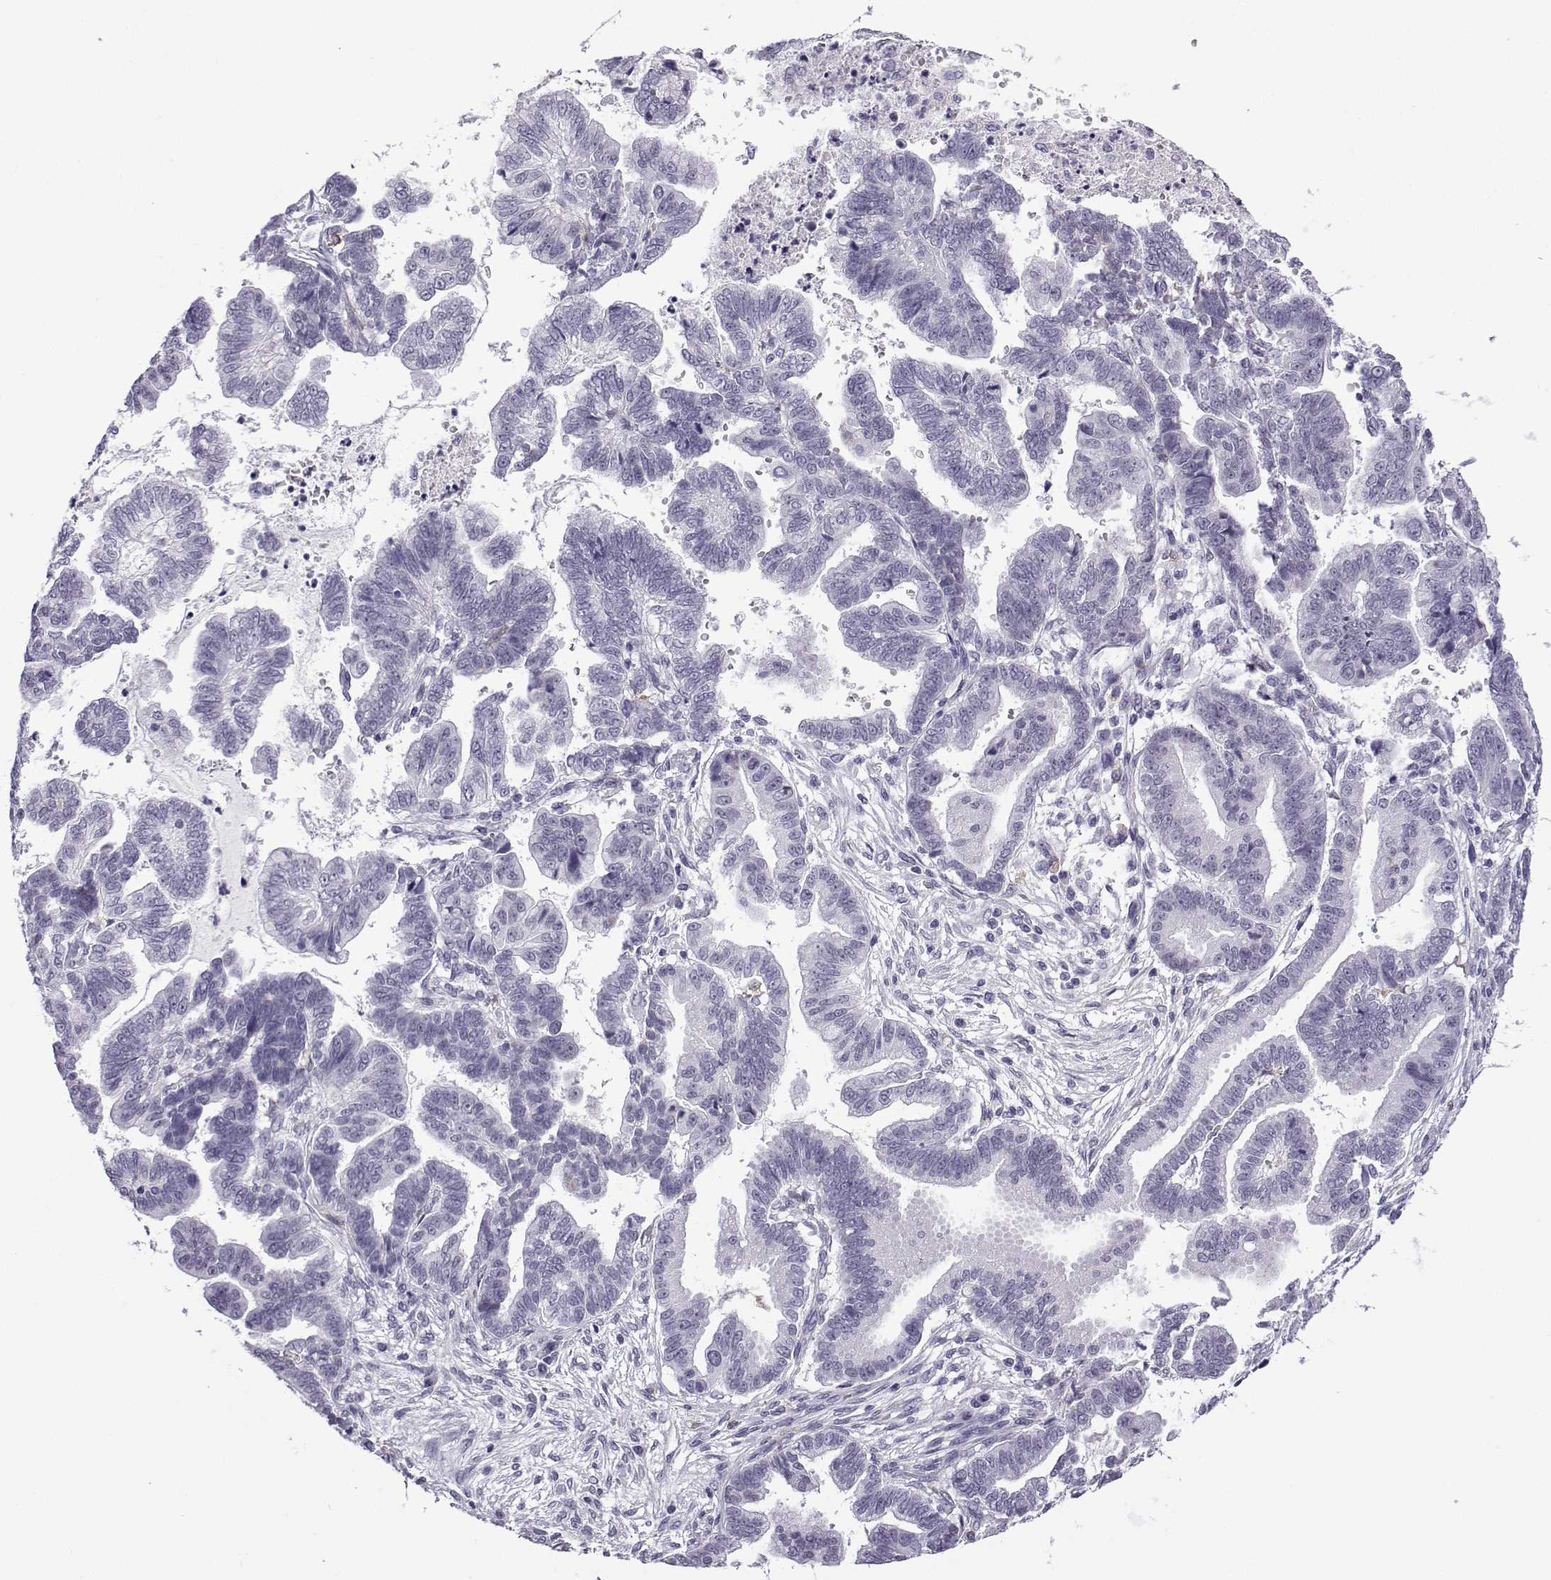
{"staining": {"intensity": "weak", "quantity": "<25%", "location": "cytoplasmic/membranous"}, "tissue": "stomach cancer", "cell_type": "Tumor cells", "image_type": "cancer", "snomed": [{"axis": "morphology", "description": "Adenocarcinoma, NOS"}, {"axis": "topography", "description": "Stomach"}], "caption": "An immunohistochemistry histopathology image of adenocarcinoma (stomach) is shown. There is no staining in tumor cells of adenocarcinoma (stomach). The staining is performed using DAB brown chromogen with nuclei counter-stained in using hematoxylin.", "gene": "MRGBP", "patient": {"sex": "male", "age": 83}}